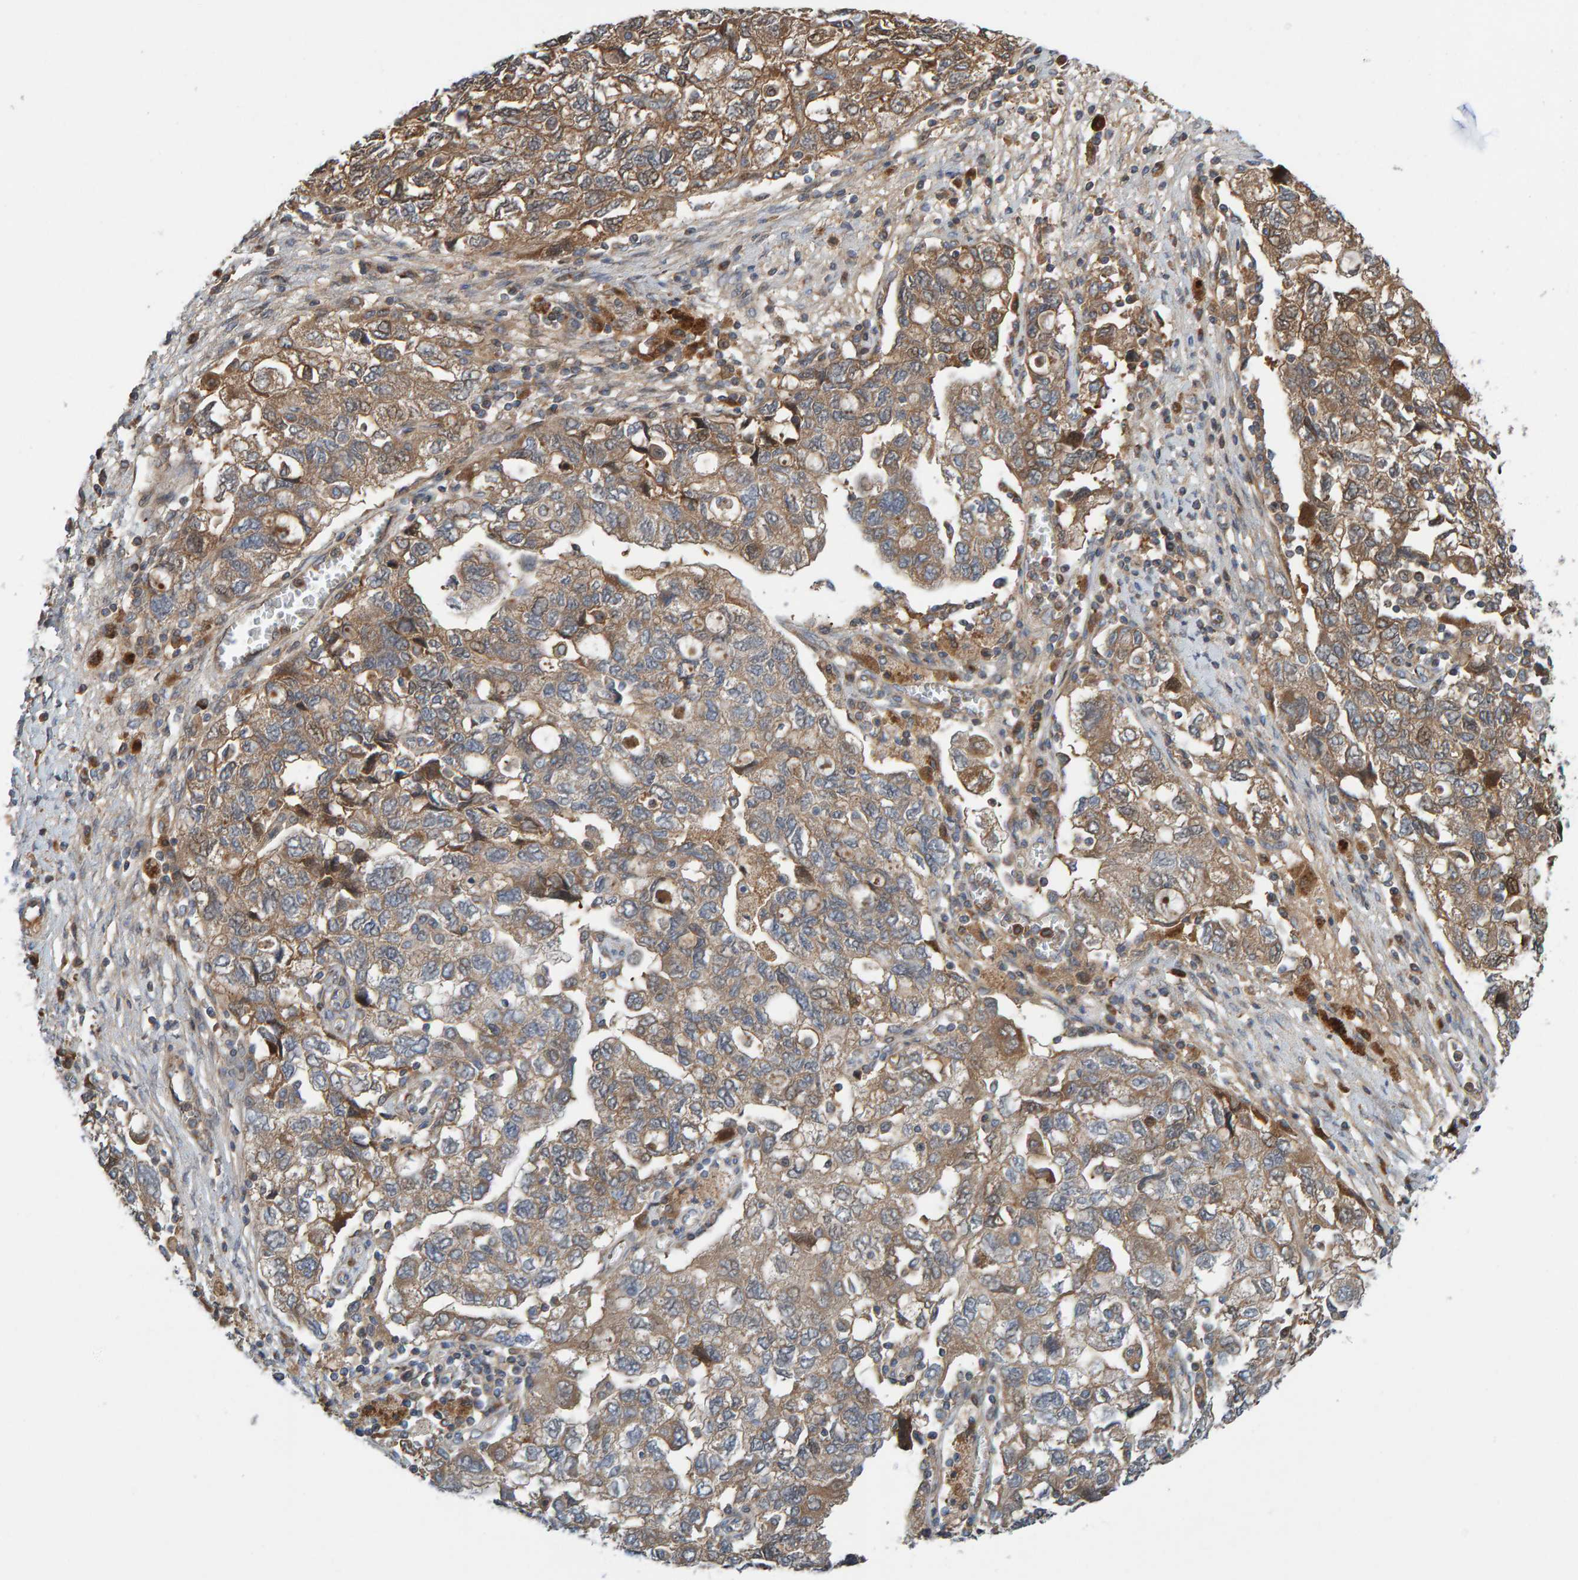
{"staining": {"intensity": "moderate", "quantity": ">75%", "location": "cytoplasmic/membranous"}, "tissue": "ovarian cancer", "cell_type": "Tumor cells", "image_type": "cancer", "snomed": [{"axis": "morphology", "description": "Carcinoma, NOS"}, {"axis": "morphology", "description": "Cystadenocarcinoma, serous, NOS"}, {"axis": "topography", "description": "Ovary"}], "caption": "Brown immunohistochemical staining in human ovarian carcinoma exhibits moderate cytoplasmic/membranous expression in about >75% of tumor cells. (DAB (3,3'-diaminobenzidine) IHC, brown staining for protein, blue staining for nuclei).", "gene": "KIAA0753", "patient": {"sex": "female", "age": 69}}